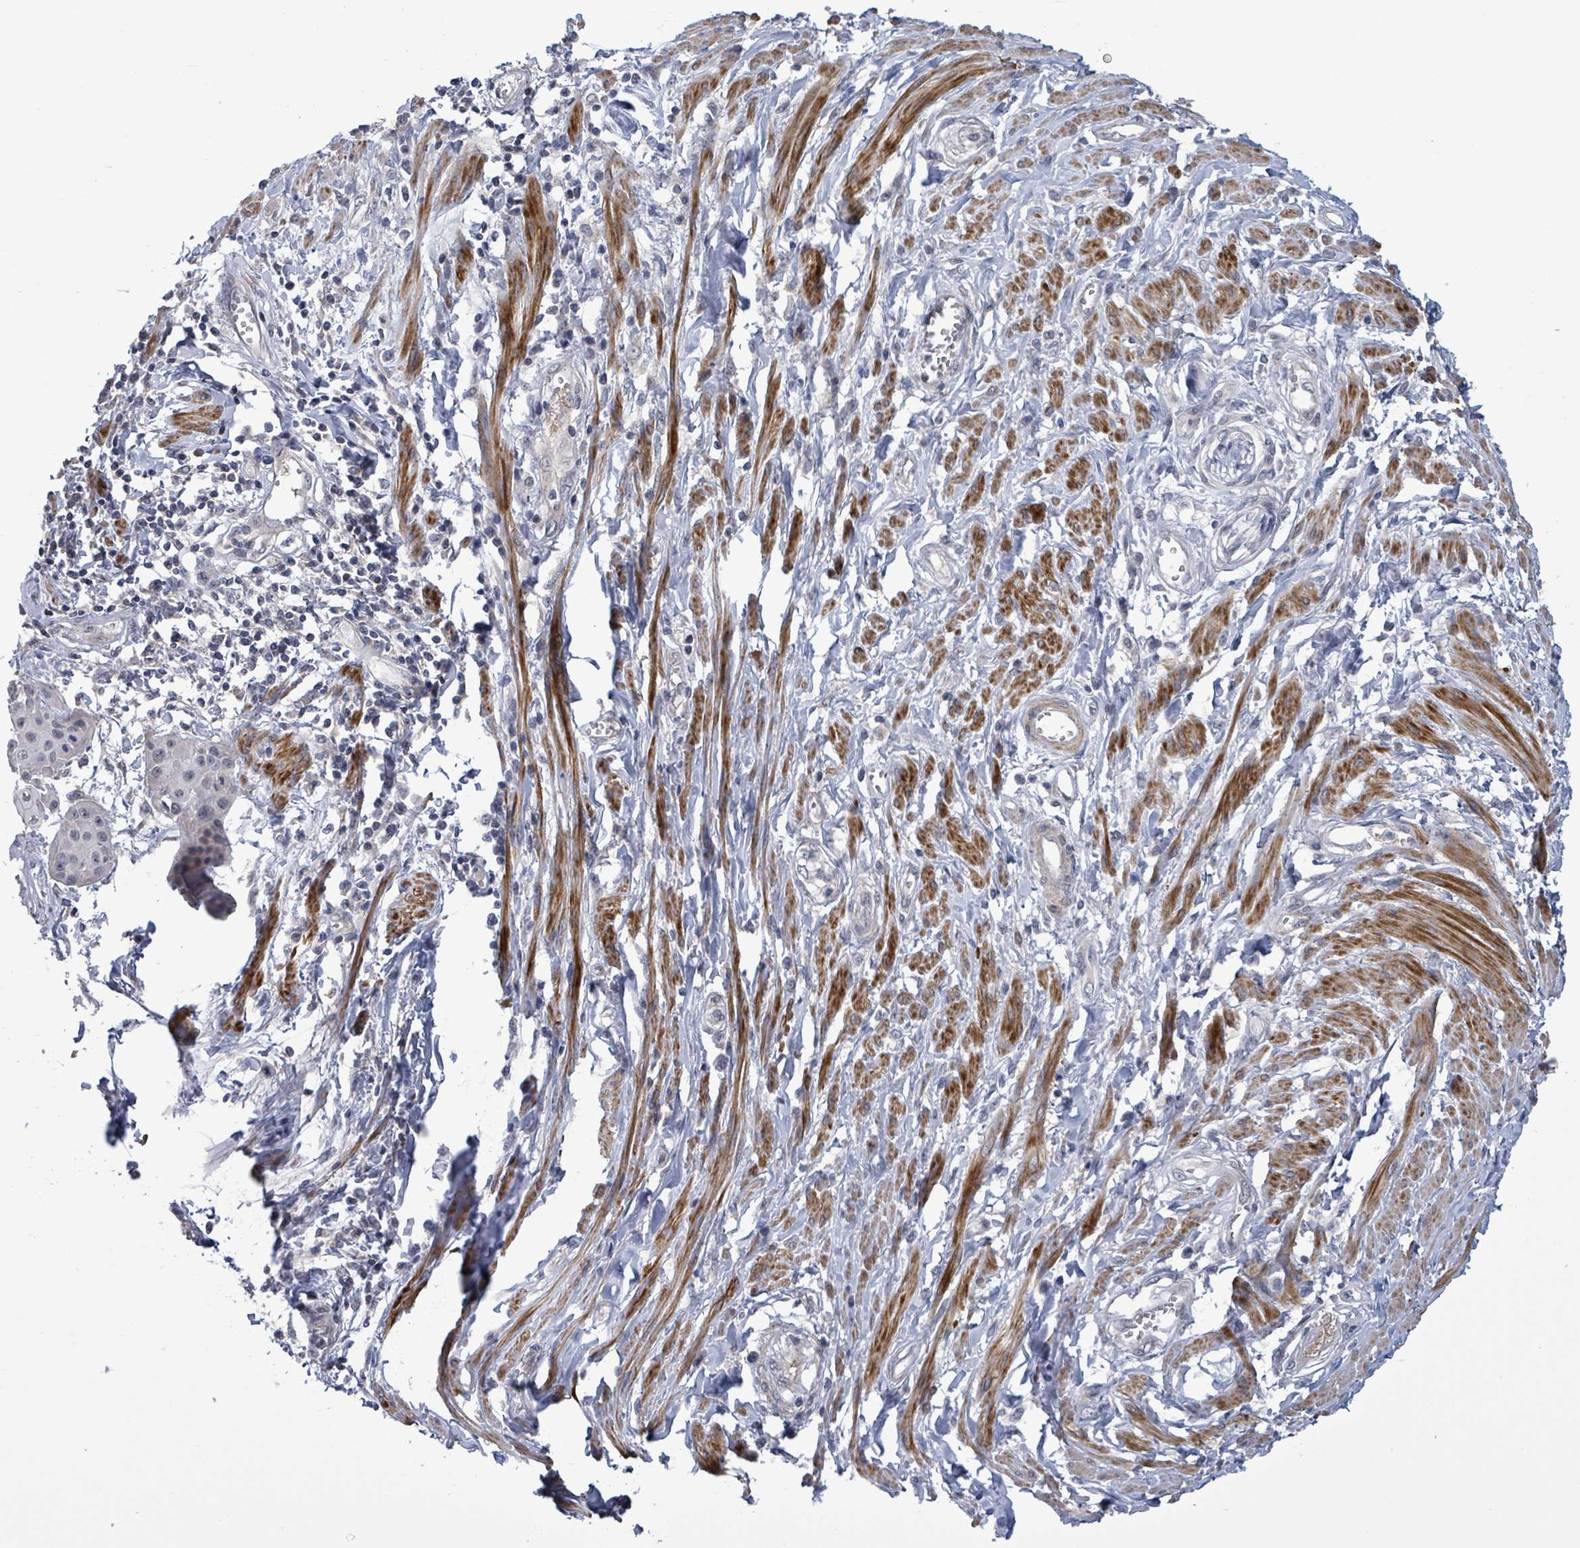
{"staining": {"intensity": "negative", "quantity": "none", "location": "none"}, "tissue": "cervical cancer", "cell_type": "Tumor cells", "image_type": "cancer", "snomed": [{"axis": "morphology", "description": "Squamous cell carcinoma, NOS"}, {"axis": "topography", "description": "Cervix"}], "caption": "IHC micrograph of cervical cancer (squamous cell carcinoma) stained for a protein (brown), which reveals no positivity in tumor cells.", "gene": "AMMECR1", "patient": {"sex": "female", "age": 57}}